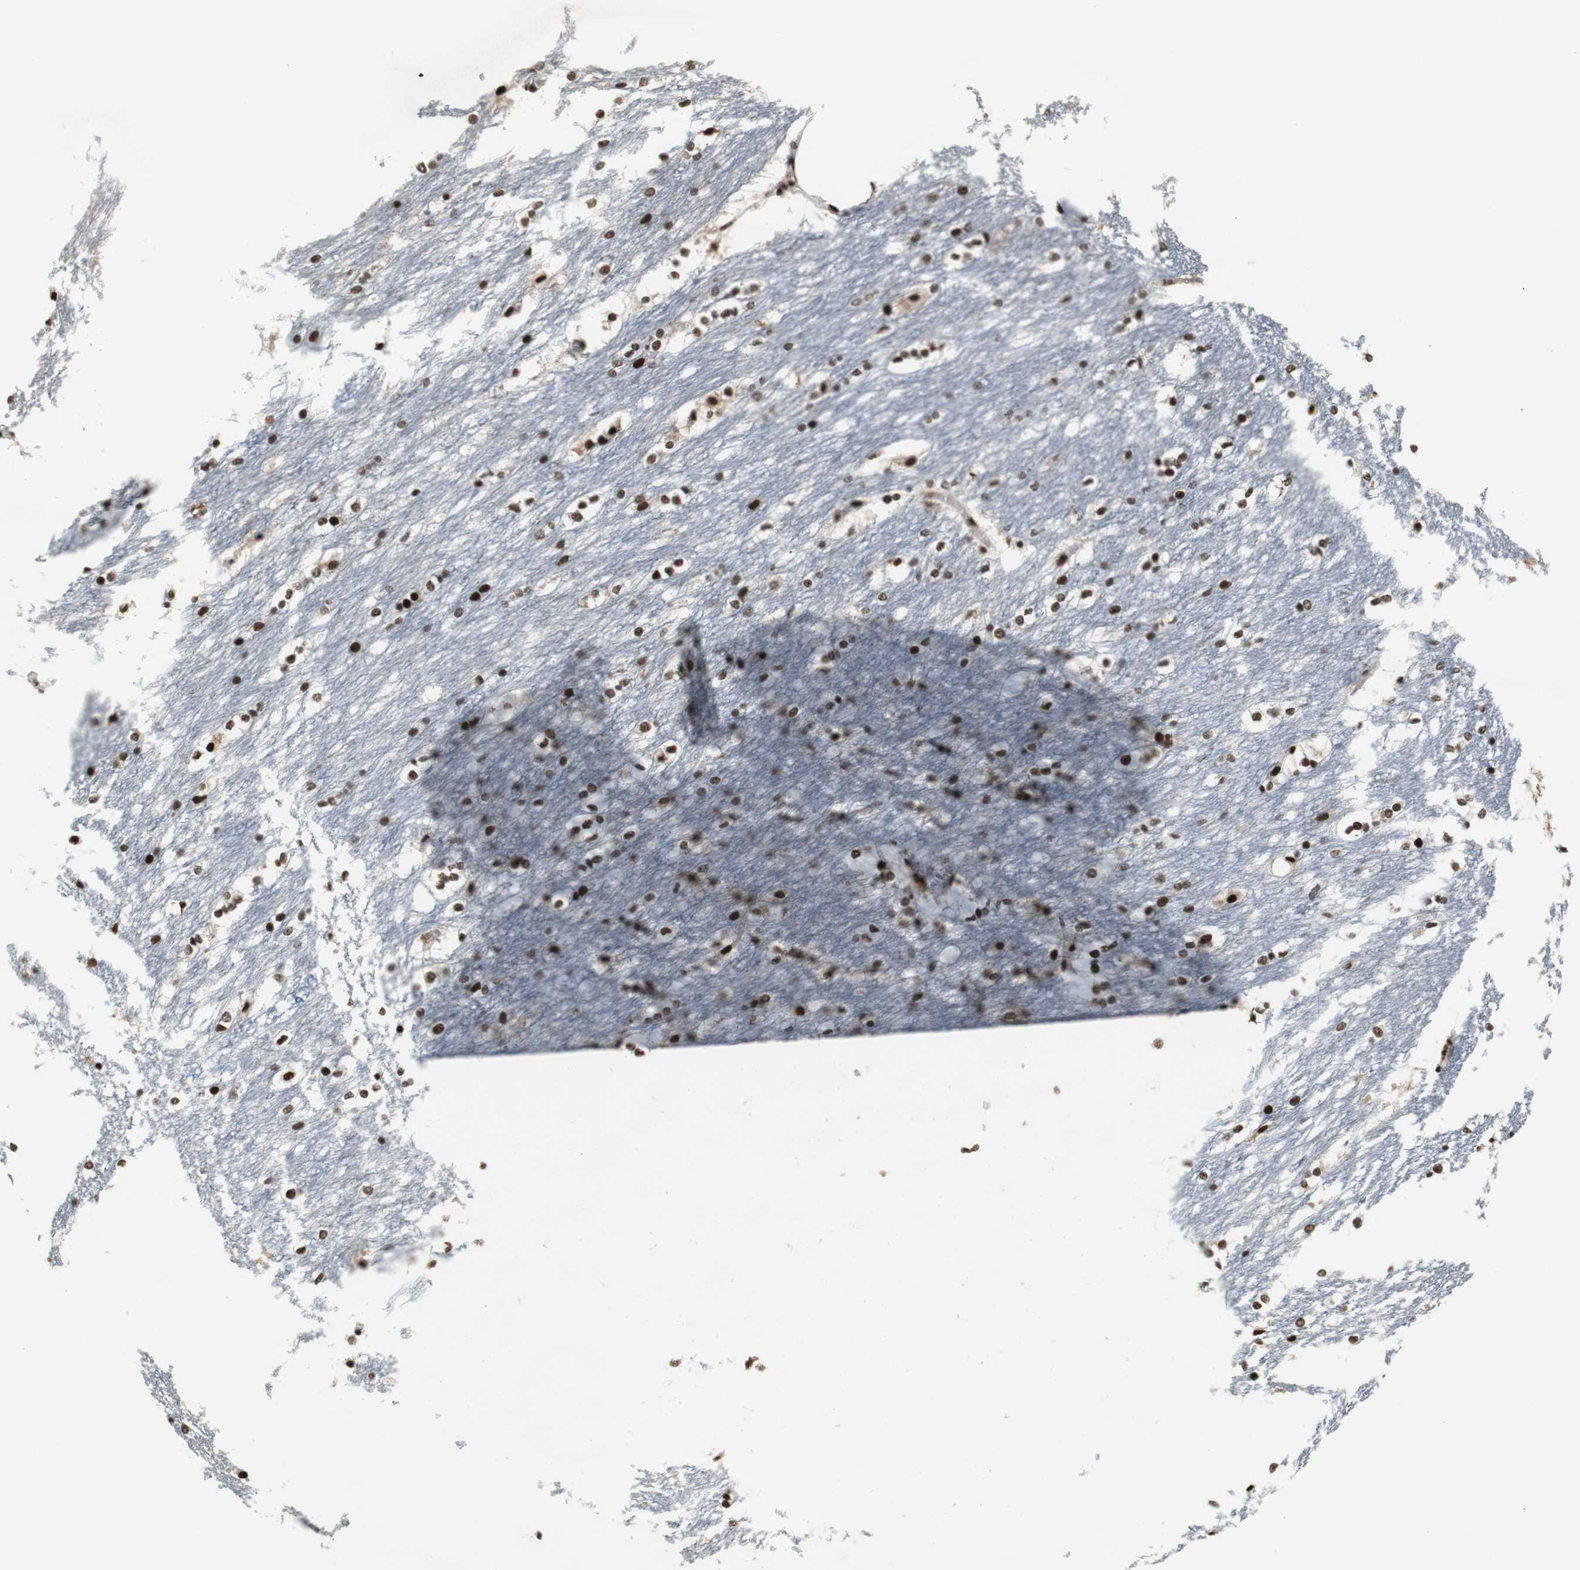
{"staining": {"intensity": "strong", "quantity": ">75%", "location": "nuclear"}, "tissue": "caudate", "cell_type": "Glial cells", "image_type": "normal", "snomed": [{"axis": "morphology", "description": "Normal tissue, NOS"}, {"axis": "topography", "description": "Lateral ventricle wall"}], "caption": "Protein staining of benign caudate displays strong nuclear staining in approximately >75% of glial cells.", "gene": "PARN", "patient": {"sex": "female", "age": 19}}